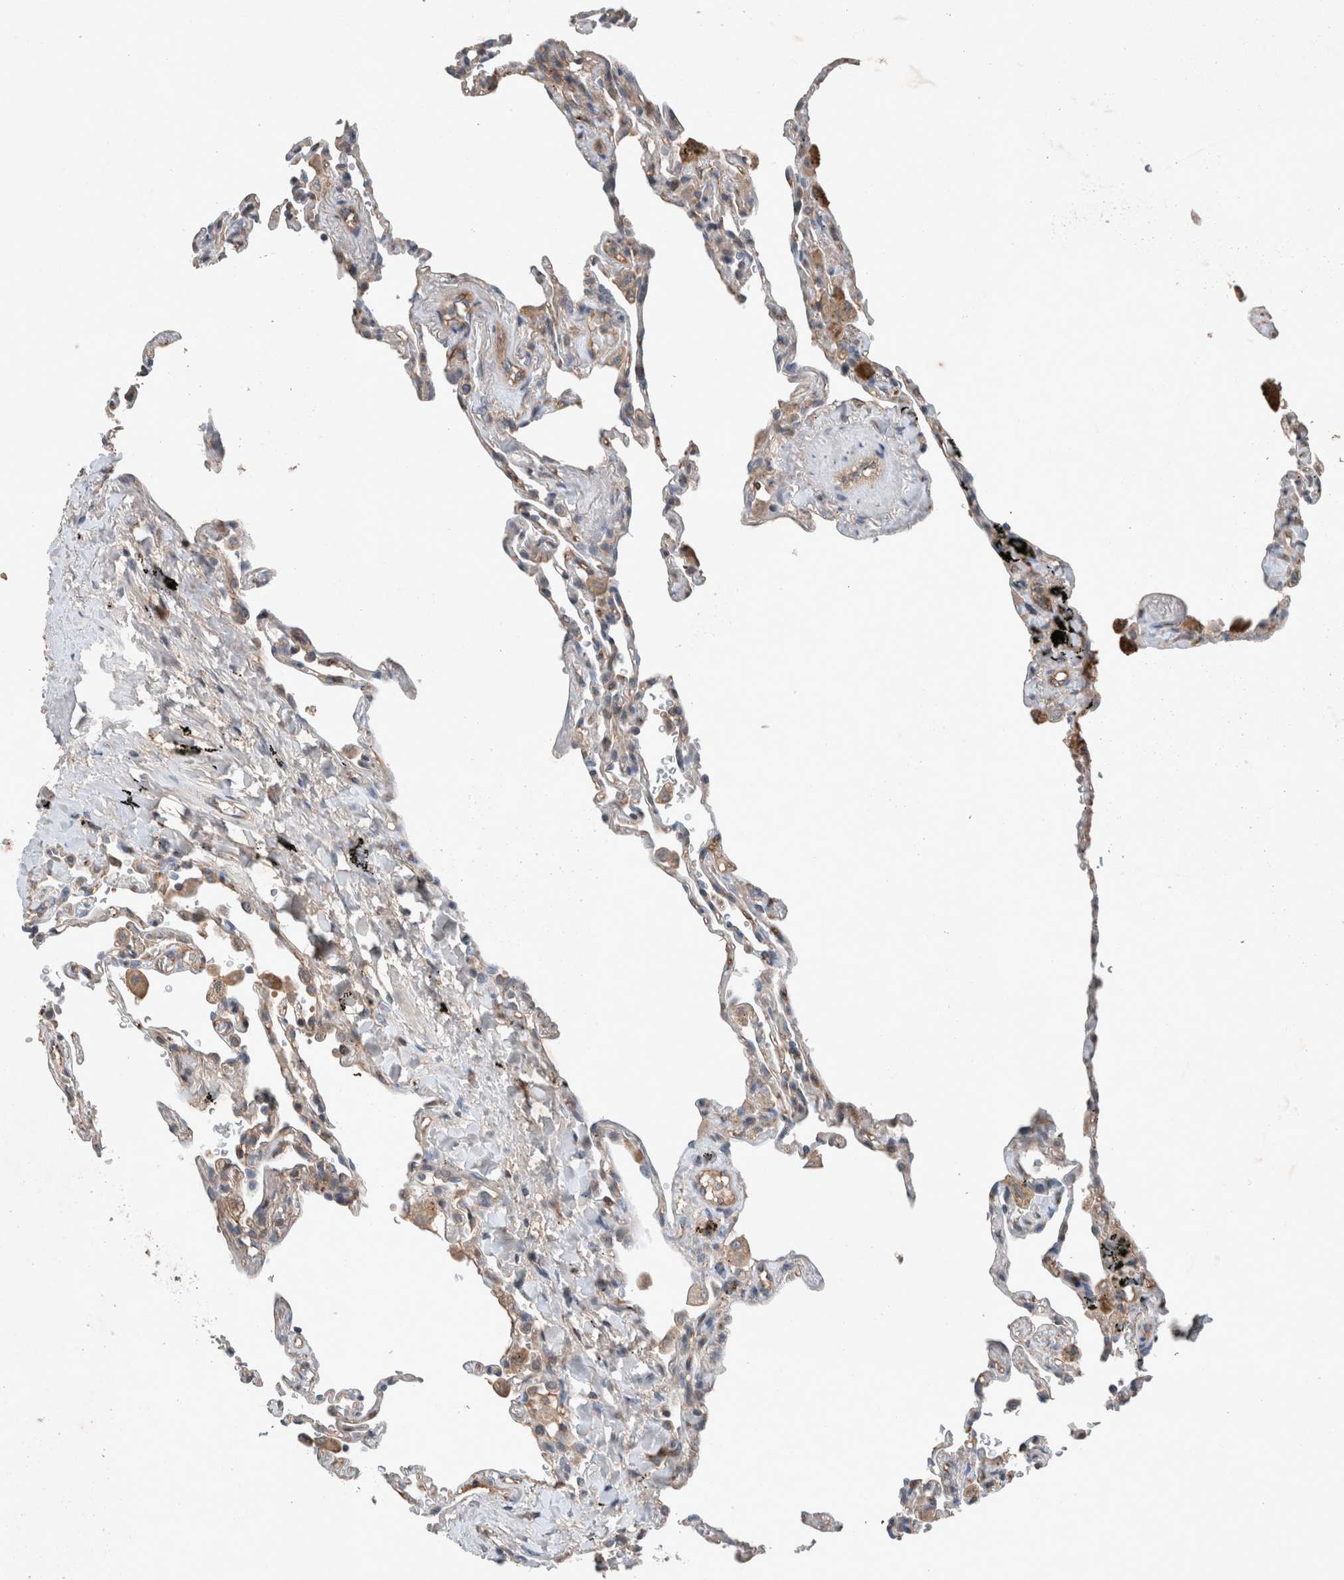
{"staining": {"intensity": "weak", "quantity": "<25%", "location": "cytoplasmic/membranous"}, "tissue": "lung", "cell_type": "Alveolar cells", "image_type": "normal", "snomed": [{"axis": "morphology", "description": "Normal tissue, NOS"}, {"axis": "topography", "description": "Lung"}], "caption": "Alveolar cells are negative for protein expression in benign human lung. (IHC, brightfield microscopy, high magnification).", "gene": "UGCG", "patient": {"sex": "male", "age": 59}}